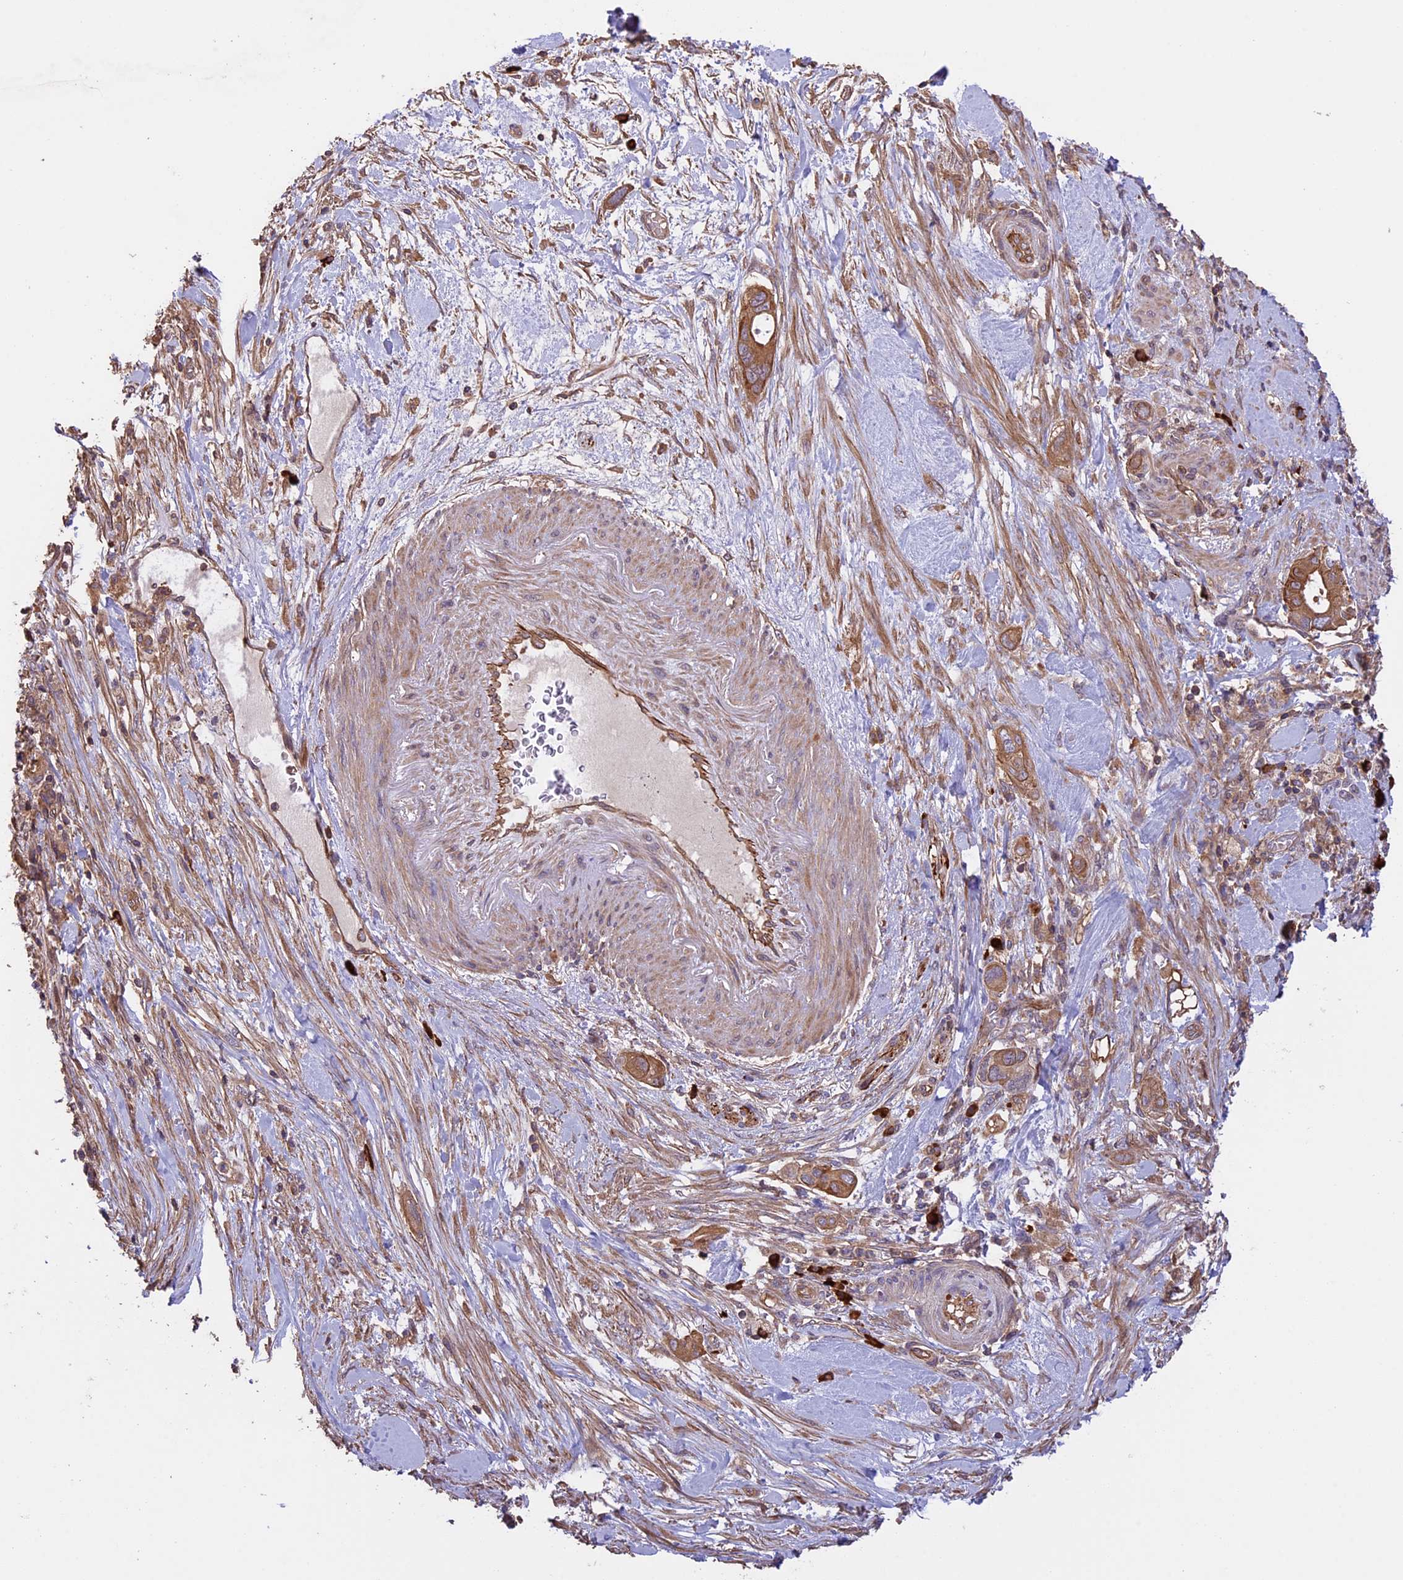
{"staining": {"intensity": "moderate", "quantity": ">75%", "location": "cytoplasmic/membranous"}, "tissue": "pancreatic cancer", "cell_type": "Tumor cells", "image_type": "cancer", "snomed": [{"axis": "morphology", "description": "Adenocarcinoma, NOS"}, {"axis": "topography", "description": "Pancreas"}], "caption": "Protein expression analysis of human adenocarcinoma (pancreatic) reveals moderate cytoplasmic/membranous staining in approximately >75% of tumor cells. (Stains: DAB (3,3'-diaminobenzidine) in brown, nuclei in blue, Microscopy: brightfield microscopy at high magnification).", "gene": "GAS8", "patient": {"sex": "male", "age": 68}}